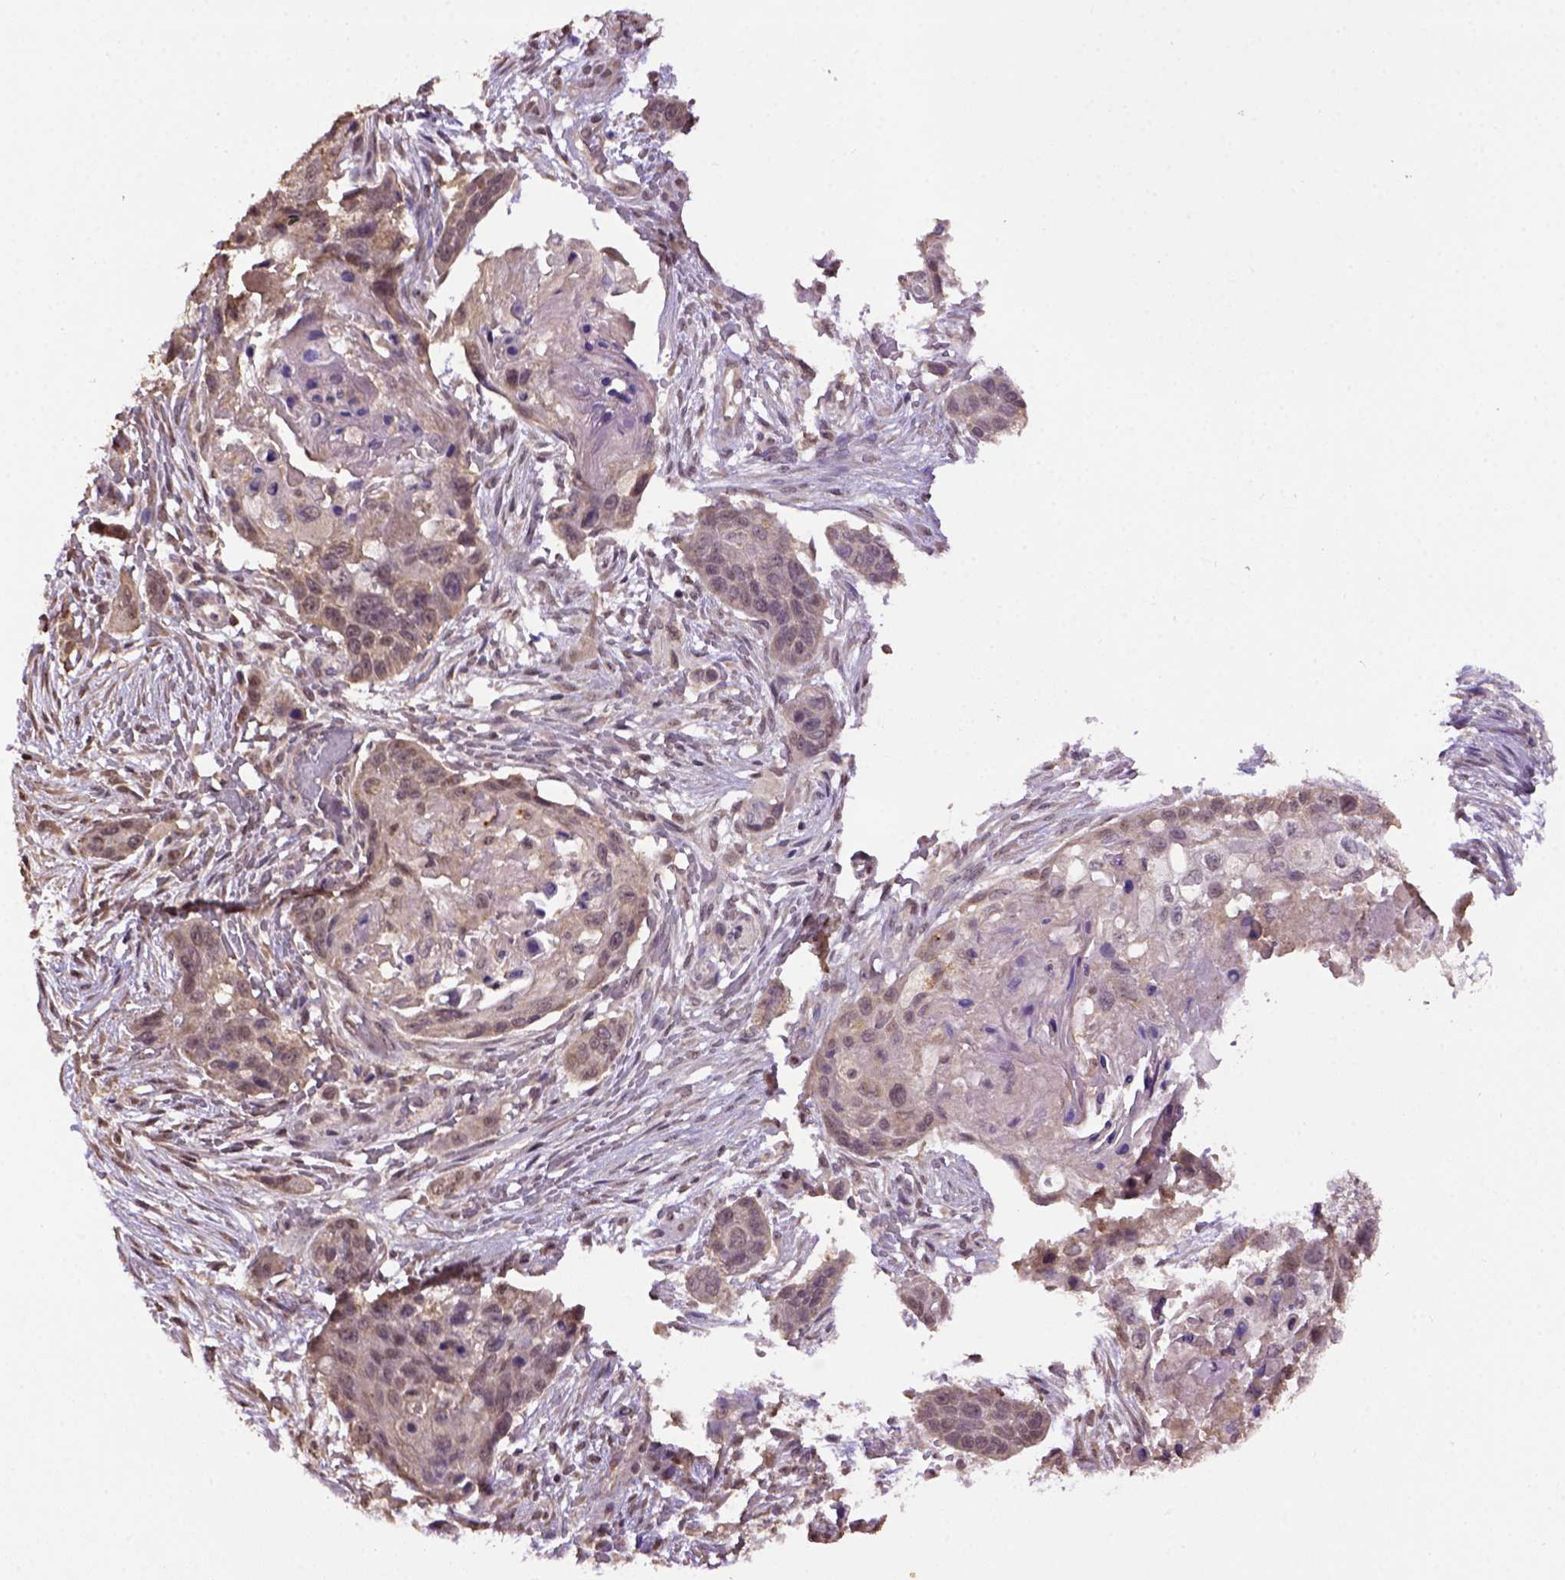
{"staining": {"intensity": "weak", "quantity": "25%-75%", "location": "cytoplasmic/membranous"}, "tissue": "lung cancer", "cell_type": "Tumor cells", "image_type": "cancer", "snomed": [{"axis": "morphology", "description": "Squamous cell carcinoma, NOS"}, {"axis": "topography", "description": "Lung"}], "caption": "Brown immunohistochemical staining in human lung squamous cell carcinoma displays weak cytoplasmic/membranous staining in about 25%-75% of tumor cells.", "gene": "WDR17", "patient": {"sex": "male", "age": 69}}